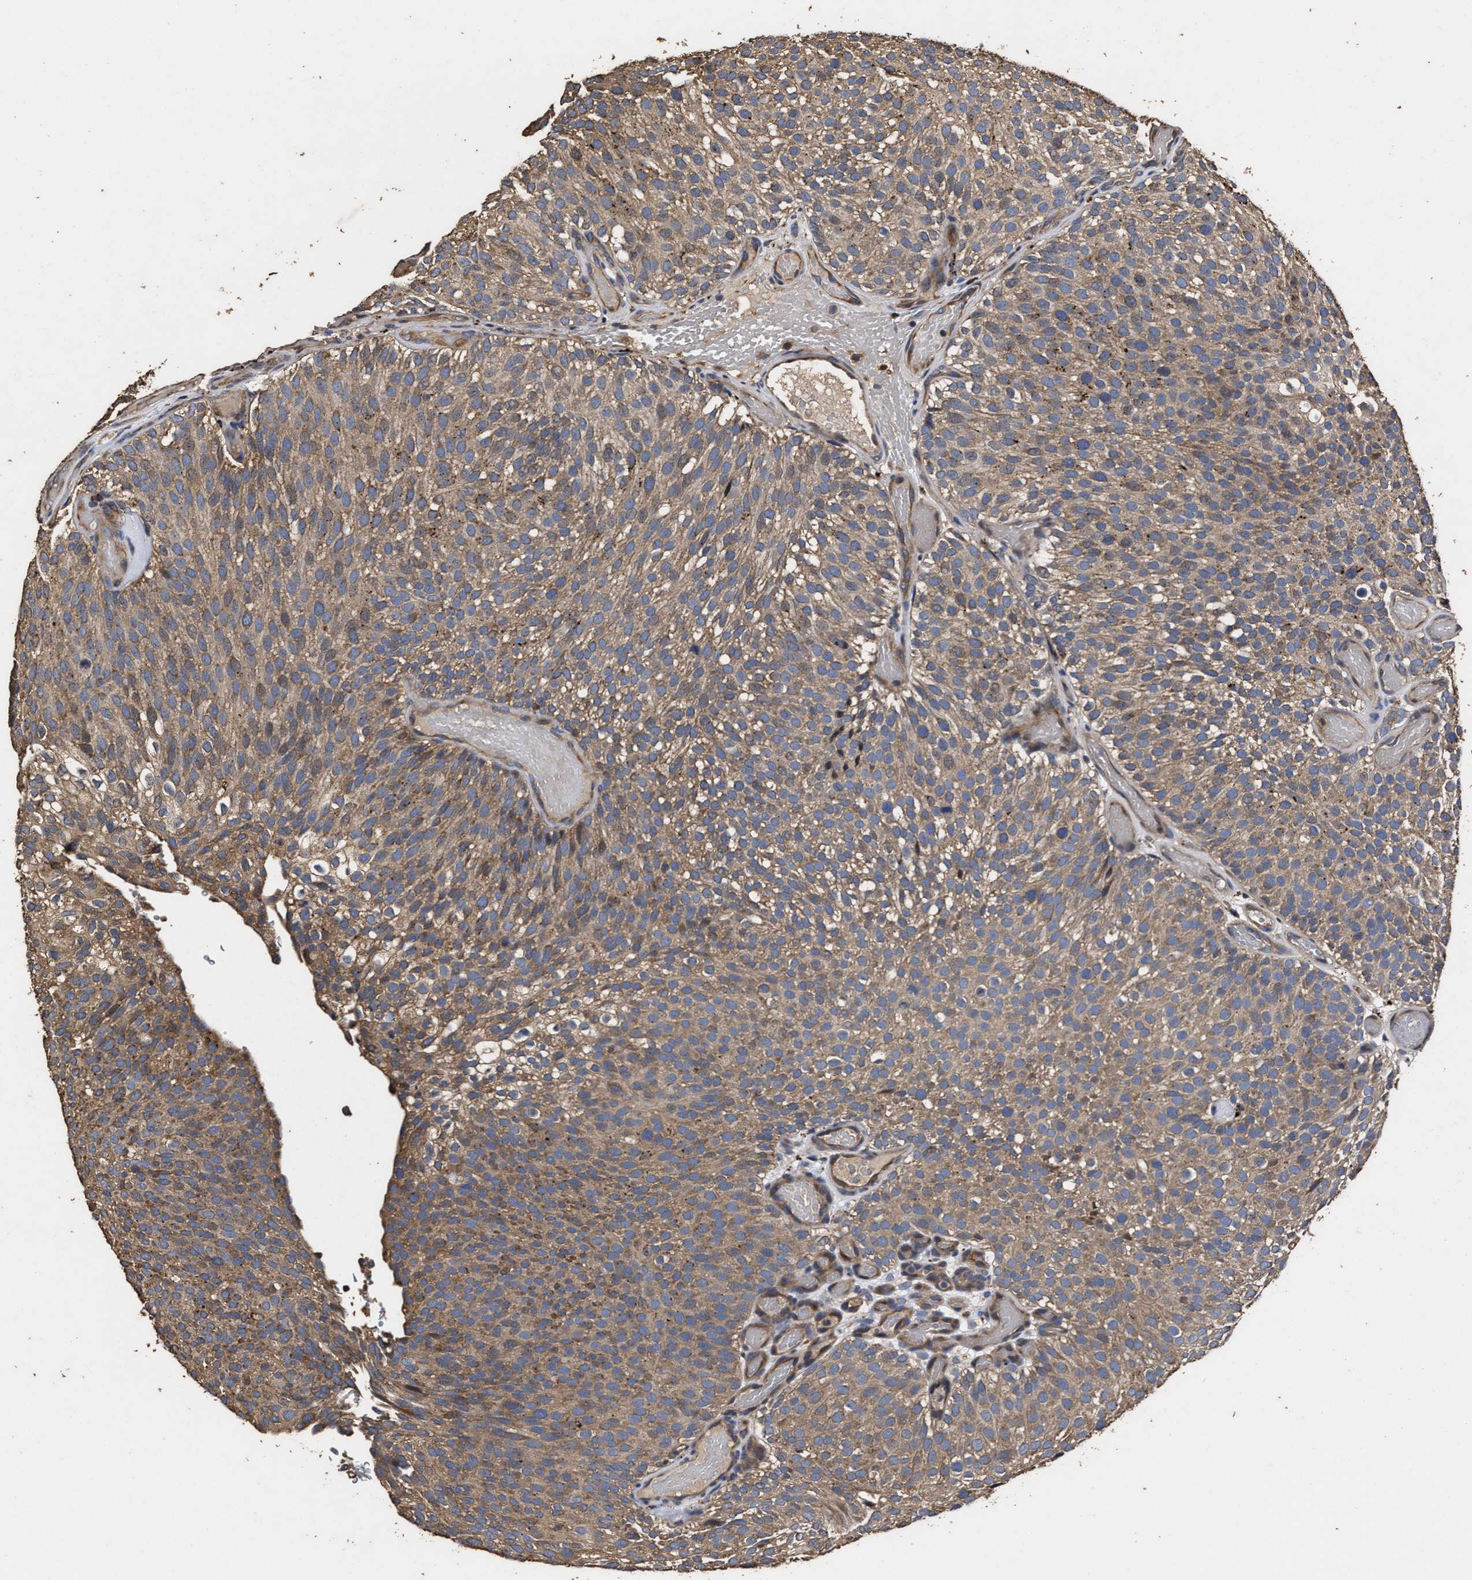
{"staining": {"intensity": "moderate", "quantity": ">75%", "location": "cytoplasmic/membranous"}, "tissue": "urothelial cancer", "cell_type": "Tumor cells", "image_type": "cancer", "snomed": [{"axis": "morphology", "description": "Urothelial carcinoma, Low grade"}, {"axis": "topography", "description": "Urinary bladder"}], "caption": "Immunohistochemistry (IHC) staining of urothelial carcinoma (low-grade), which displays medium levels of moderate cytoplasmic/membranous expression in approximately >75% of tumor cells indicating moderate cytoplasmic/membranous protein positivity. The staining was performed using DAB (3,3'-diaminobenzidine) (brown) for protein detection and nuclei were counterstained in hematoxylin (blue).", "gene": "PPM1K", "patient": {"sex": "male", "age": 78}}